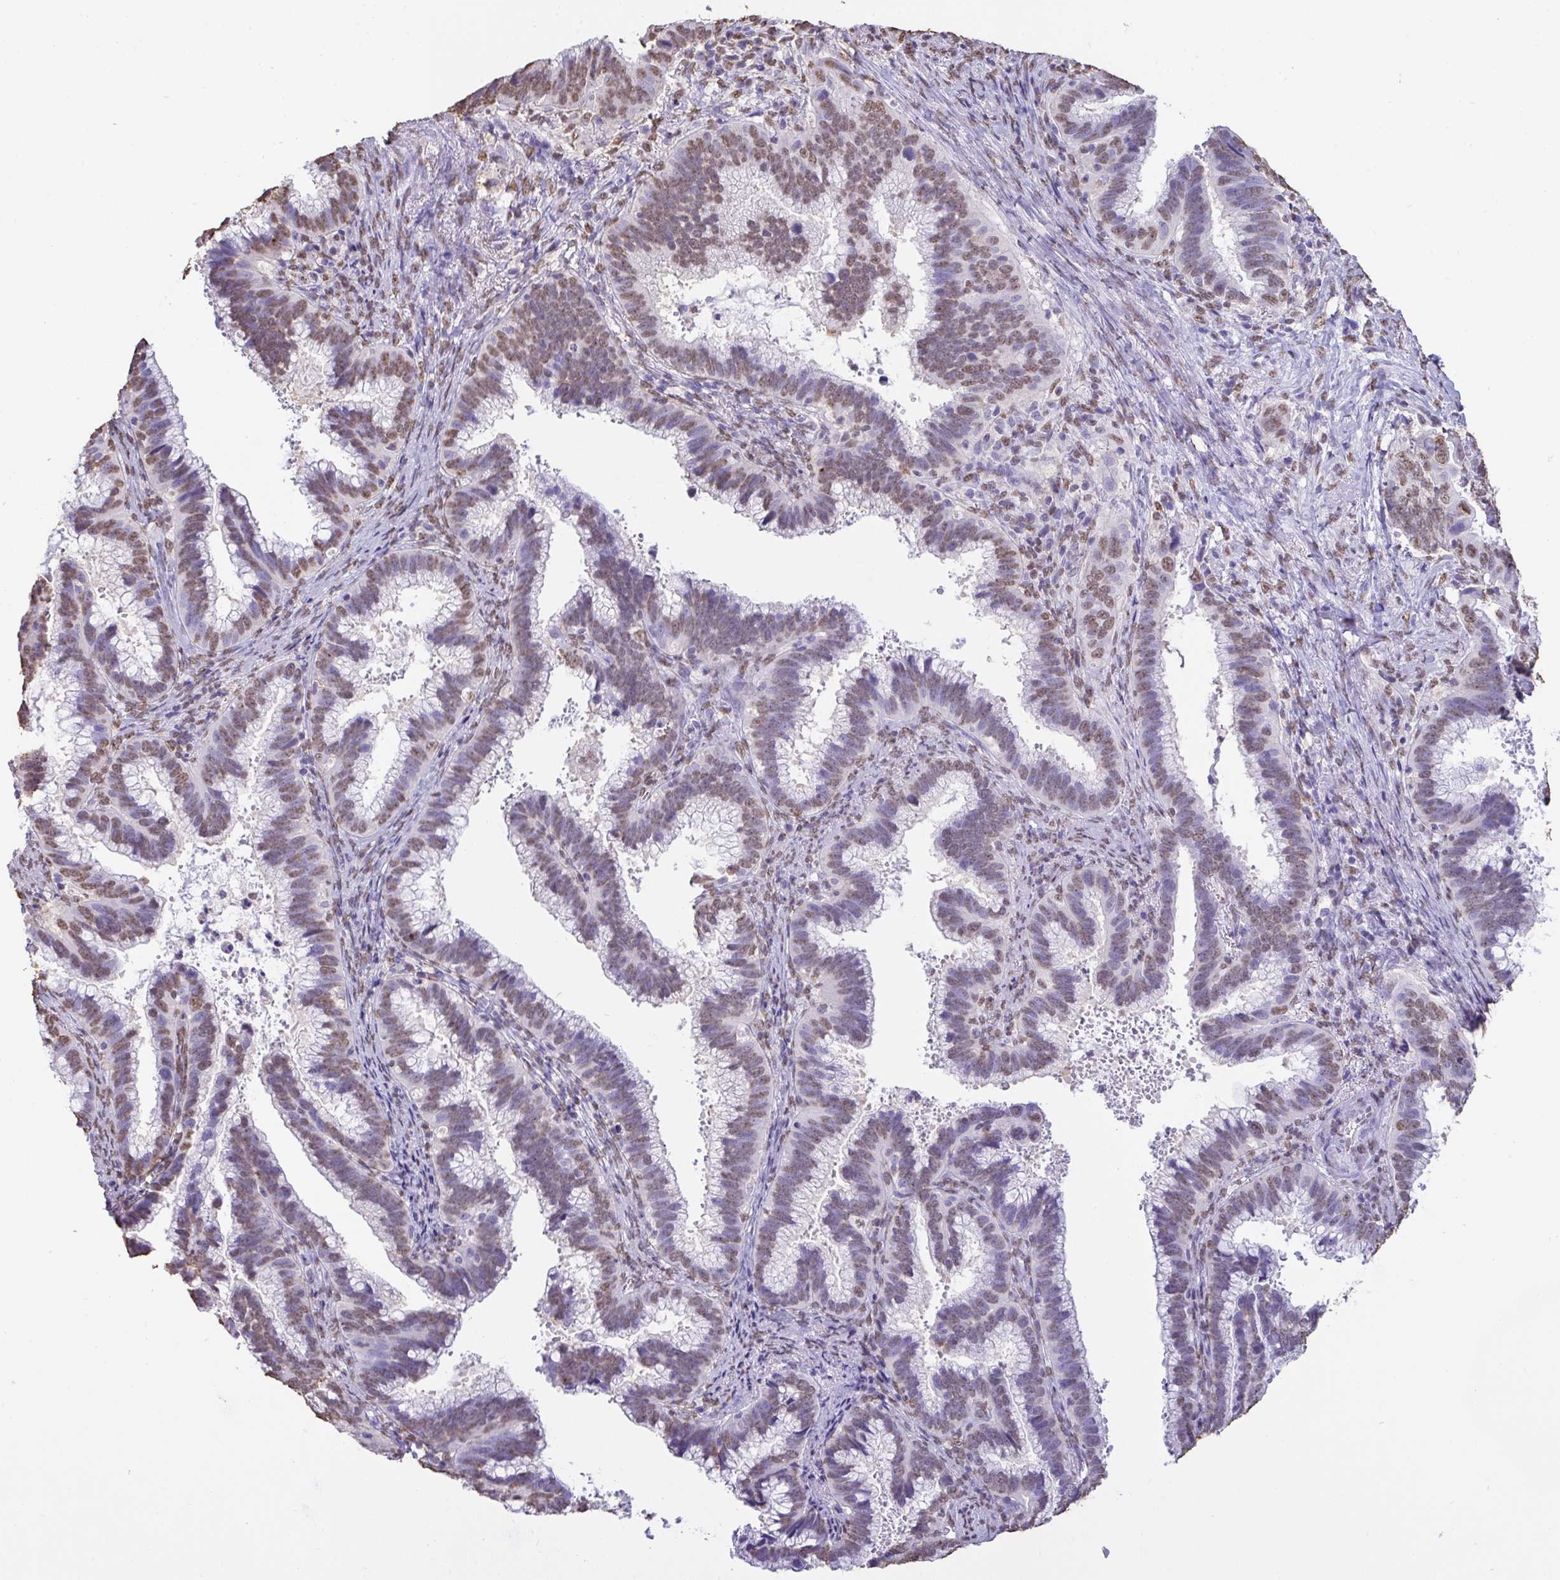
{"staining": {"intensity": "moderate", "quantity": "25%-75%", "location": "nuclear"}, "tissue": "cervical cancer", "cell_type": "Tumor cells", "image_type": "cancer", "snomed": [{"axis": "morphology", "description": "Adenocarcinoma, NOS"}, {"axis": "topography", "description": "Cervix"}], "caption": "A brown stain highlights moderate nuclear positivity of a protein in human cervical cancer (adenocarcinoma) tumor cells.", "gene": "SEMA6B", "patient": {"sex": "female", "age": 56}}